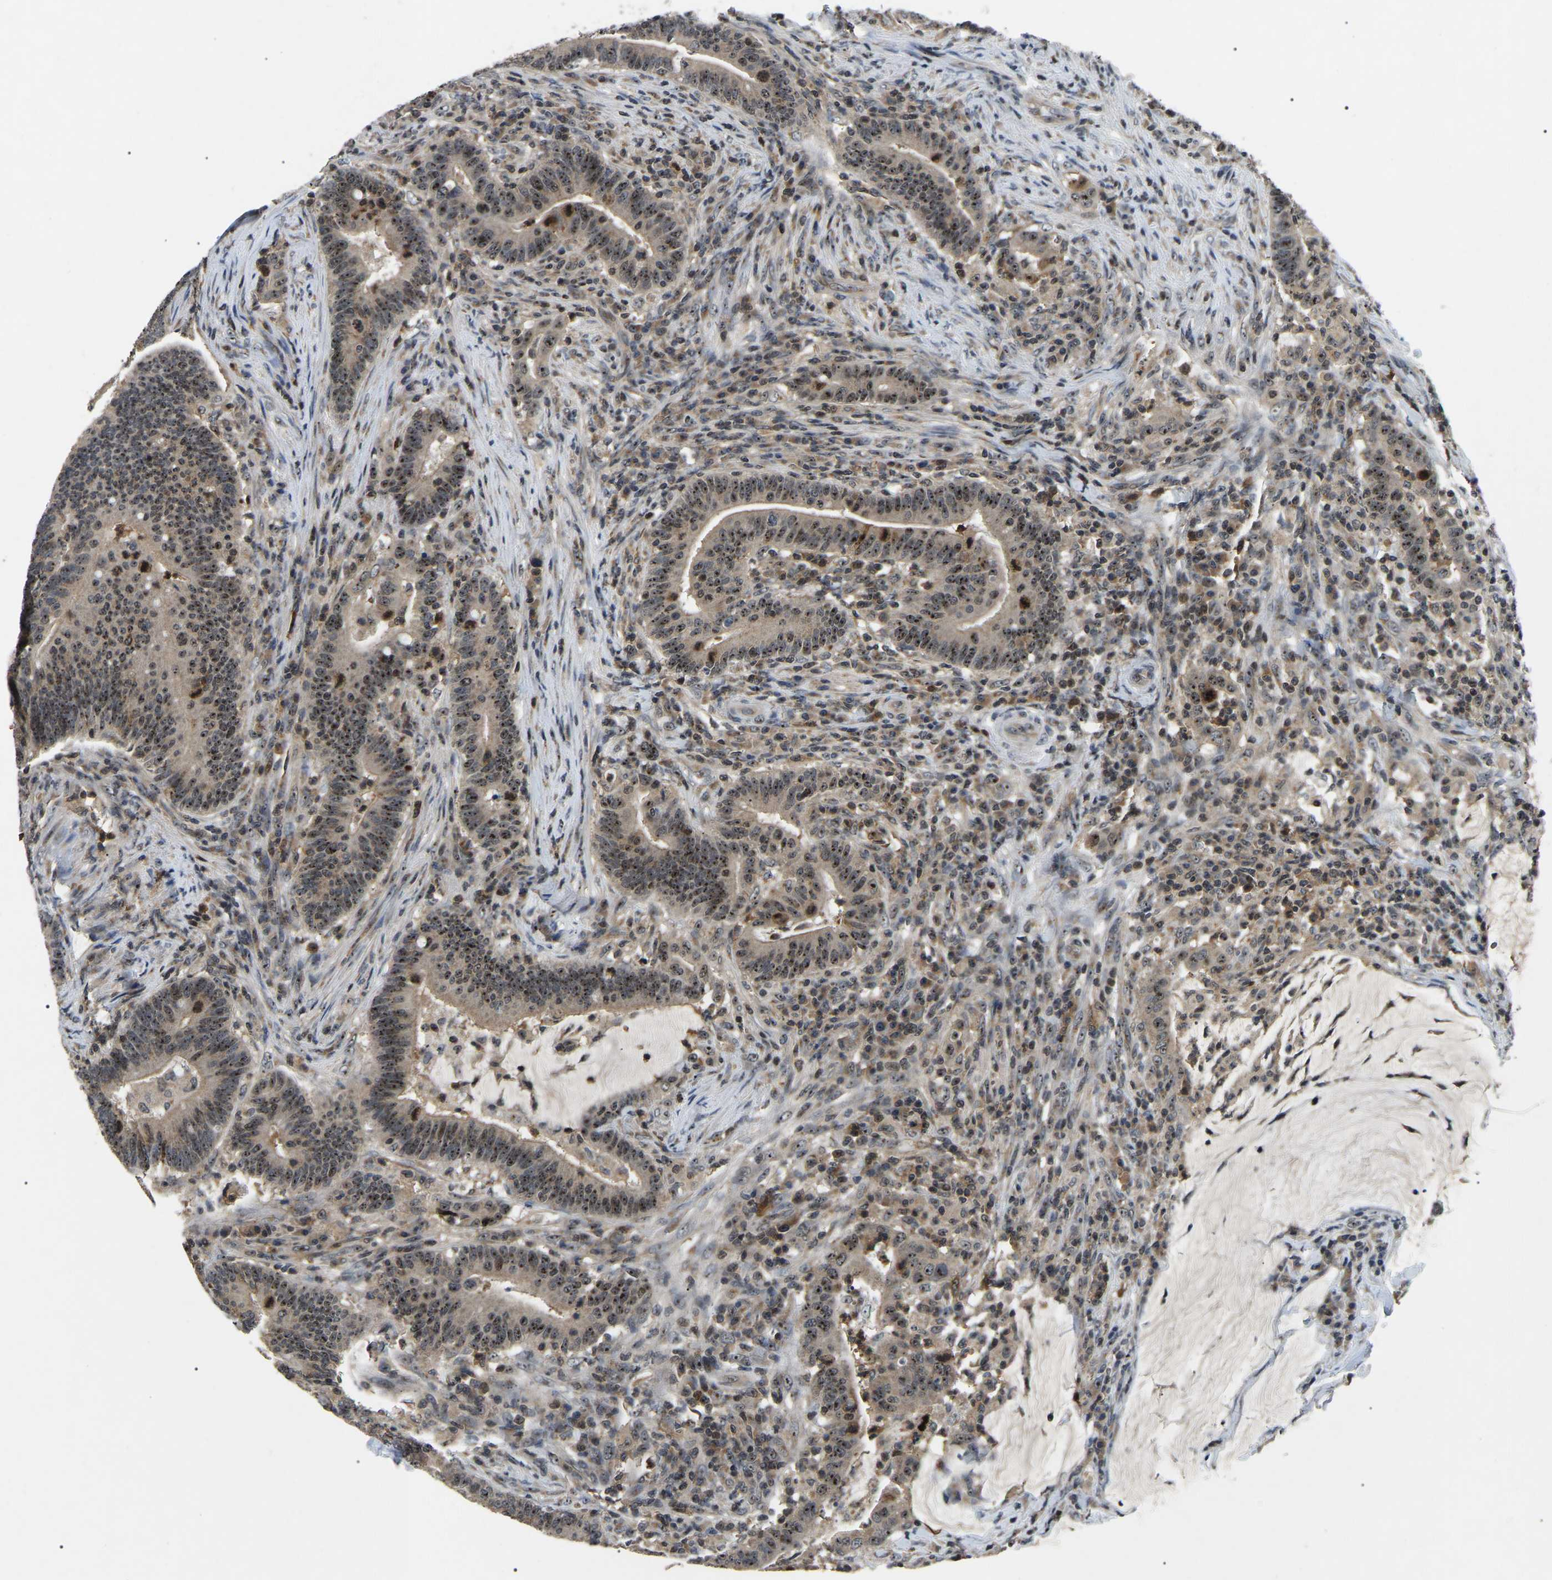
{"staining": {"intensity": "strong", "quantity": ">75%", "location": "nuclear"}, "tissue": "colorectal cancer", "cell_type": "Tumor cells", "image_type": "cancer", "snomed": [{"axis": "morphology", "description": "Normal tissue, NOS"}, {"axis": "morphology", "description": "Adenocarcinoma, NOS"}, {"axis": "topography", "description": "Colon"}], "caption": "The micrograph reveals staining of colorectal adenocarcinoma, revealing strong nuclear protein staining (brown color) within tumor cells.", "gene": "RBM28", "patient": {"sex": "female", "age": 66}}